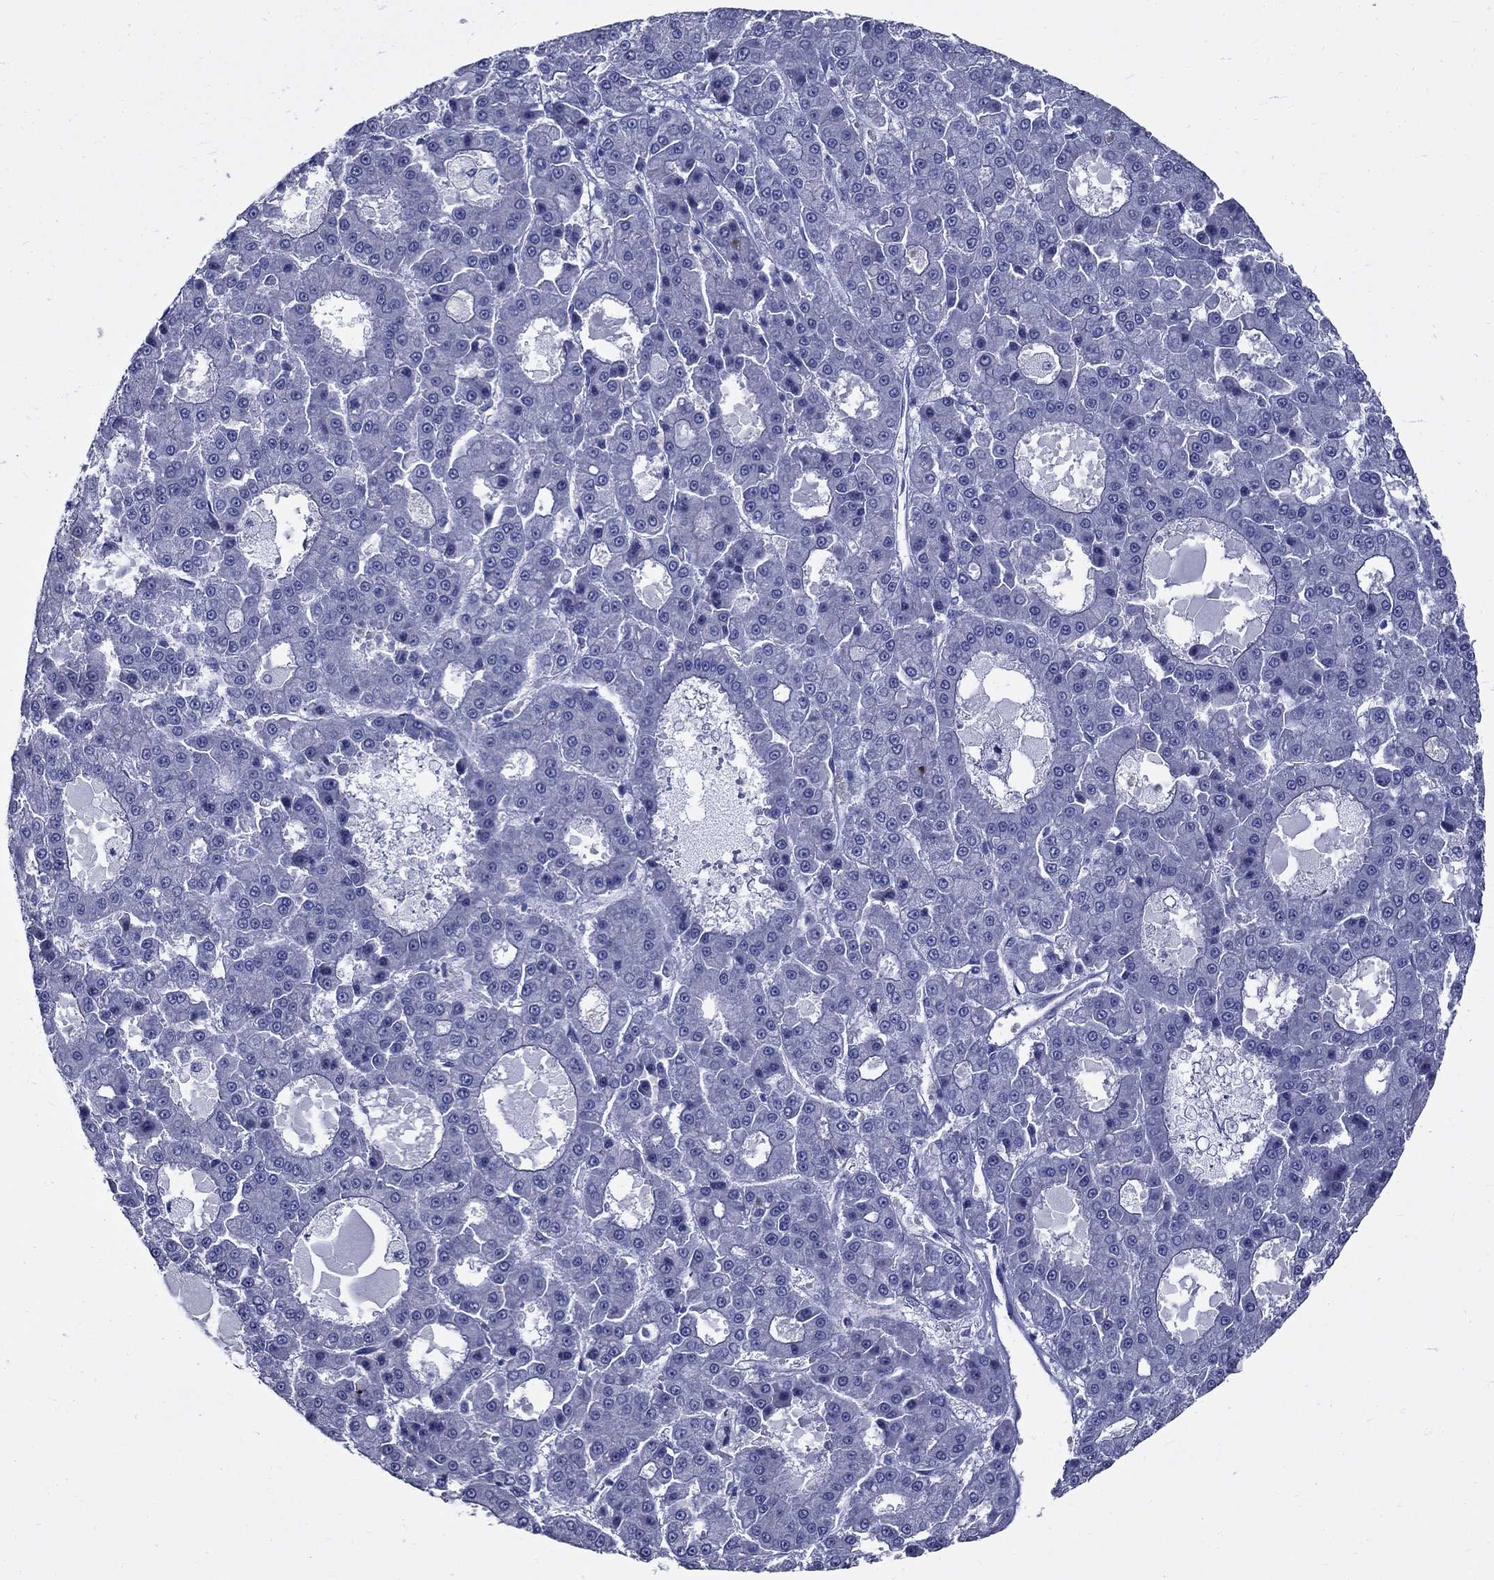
{"staining": {"intensity": "negative", "quantity": "none", "location": "none"}, "tissue": "liver cancer", "cell_type": "Tumor cells", "image_type": "cancer", "snomed": [{"axis": "morphology", "description": "Carcinoma, Hepatocellular, NOS"}, {"axis": "topography", "description": "Liver"}], "caption": "Liver hepatocellular carcinoma was stained to show a protein in brown. There is no significant positivity in tumor cells.", "gene": "GUCA1A", "patient": {"sex": "male", "age": 70}}